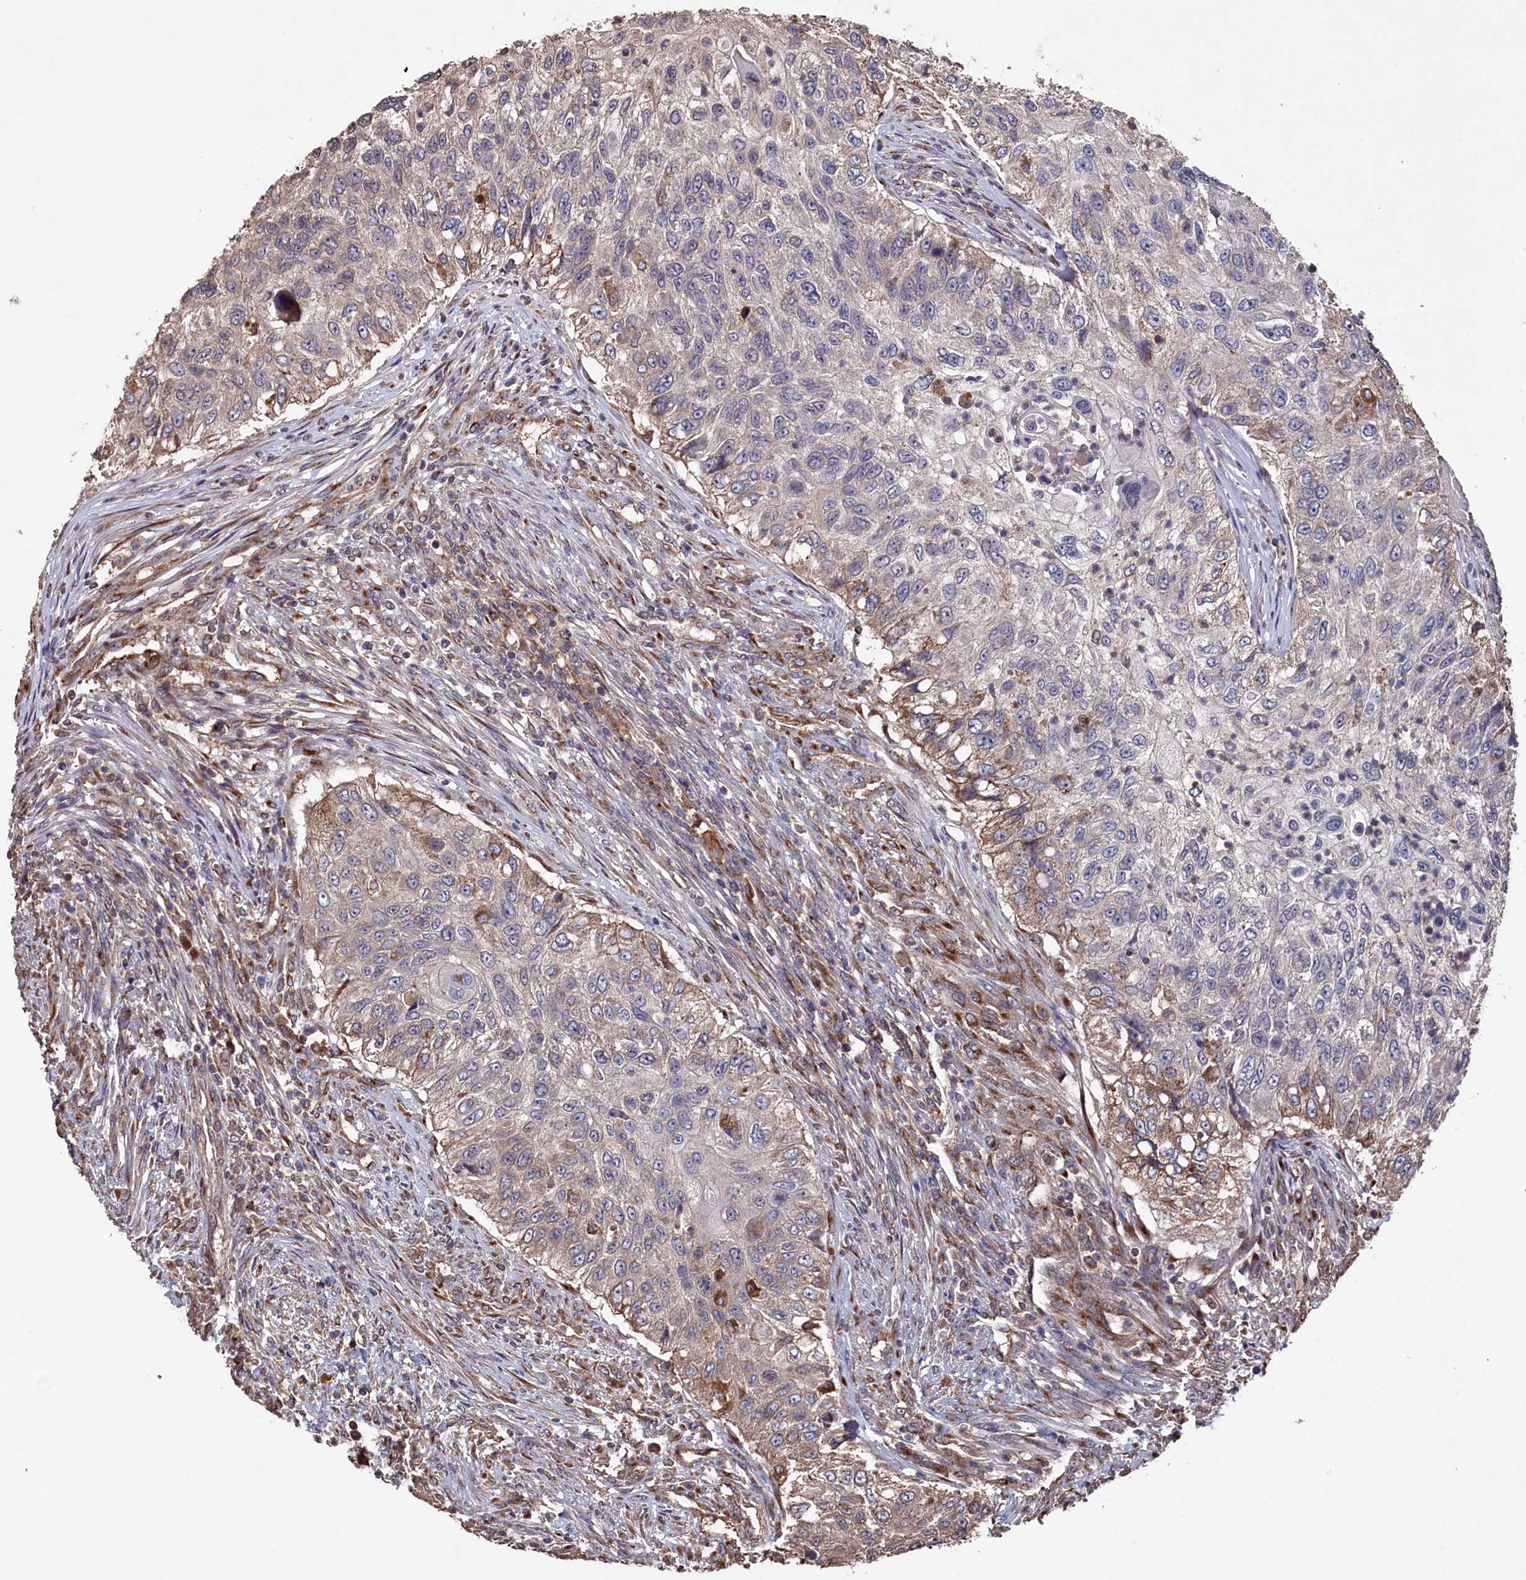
{"staining": {"intensity": "moderate", "quantity": "<25%", "location": "cytoplasmic/membranous"}, "tissue": "urothelial cancer", "cell_type": "Tumor cells", "image_type": "cancer", "snomed": [{"axis": "morphology", "description": "Urothelial carcinoma, High grade"}, {"axis": "topography", "description": "Urinary bladder"}], "caption": "High-power microscopy captured an immunohistochemistry (IHC) histopathology image of high-grade urothelial carcinoma, revealing moderate cytoplasmic/membranous expression in about <25% of tumor cells.", "gene": "NAA60", "patient": {"sex": "female", "age": 60}}